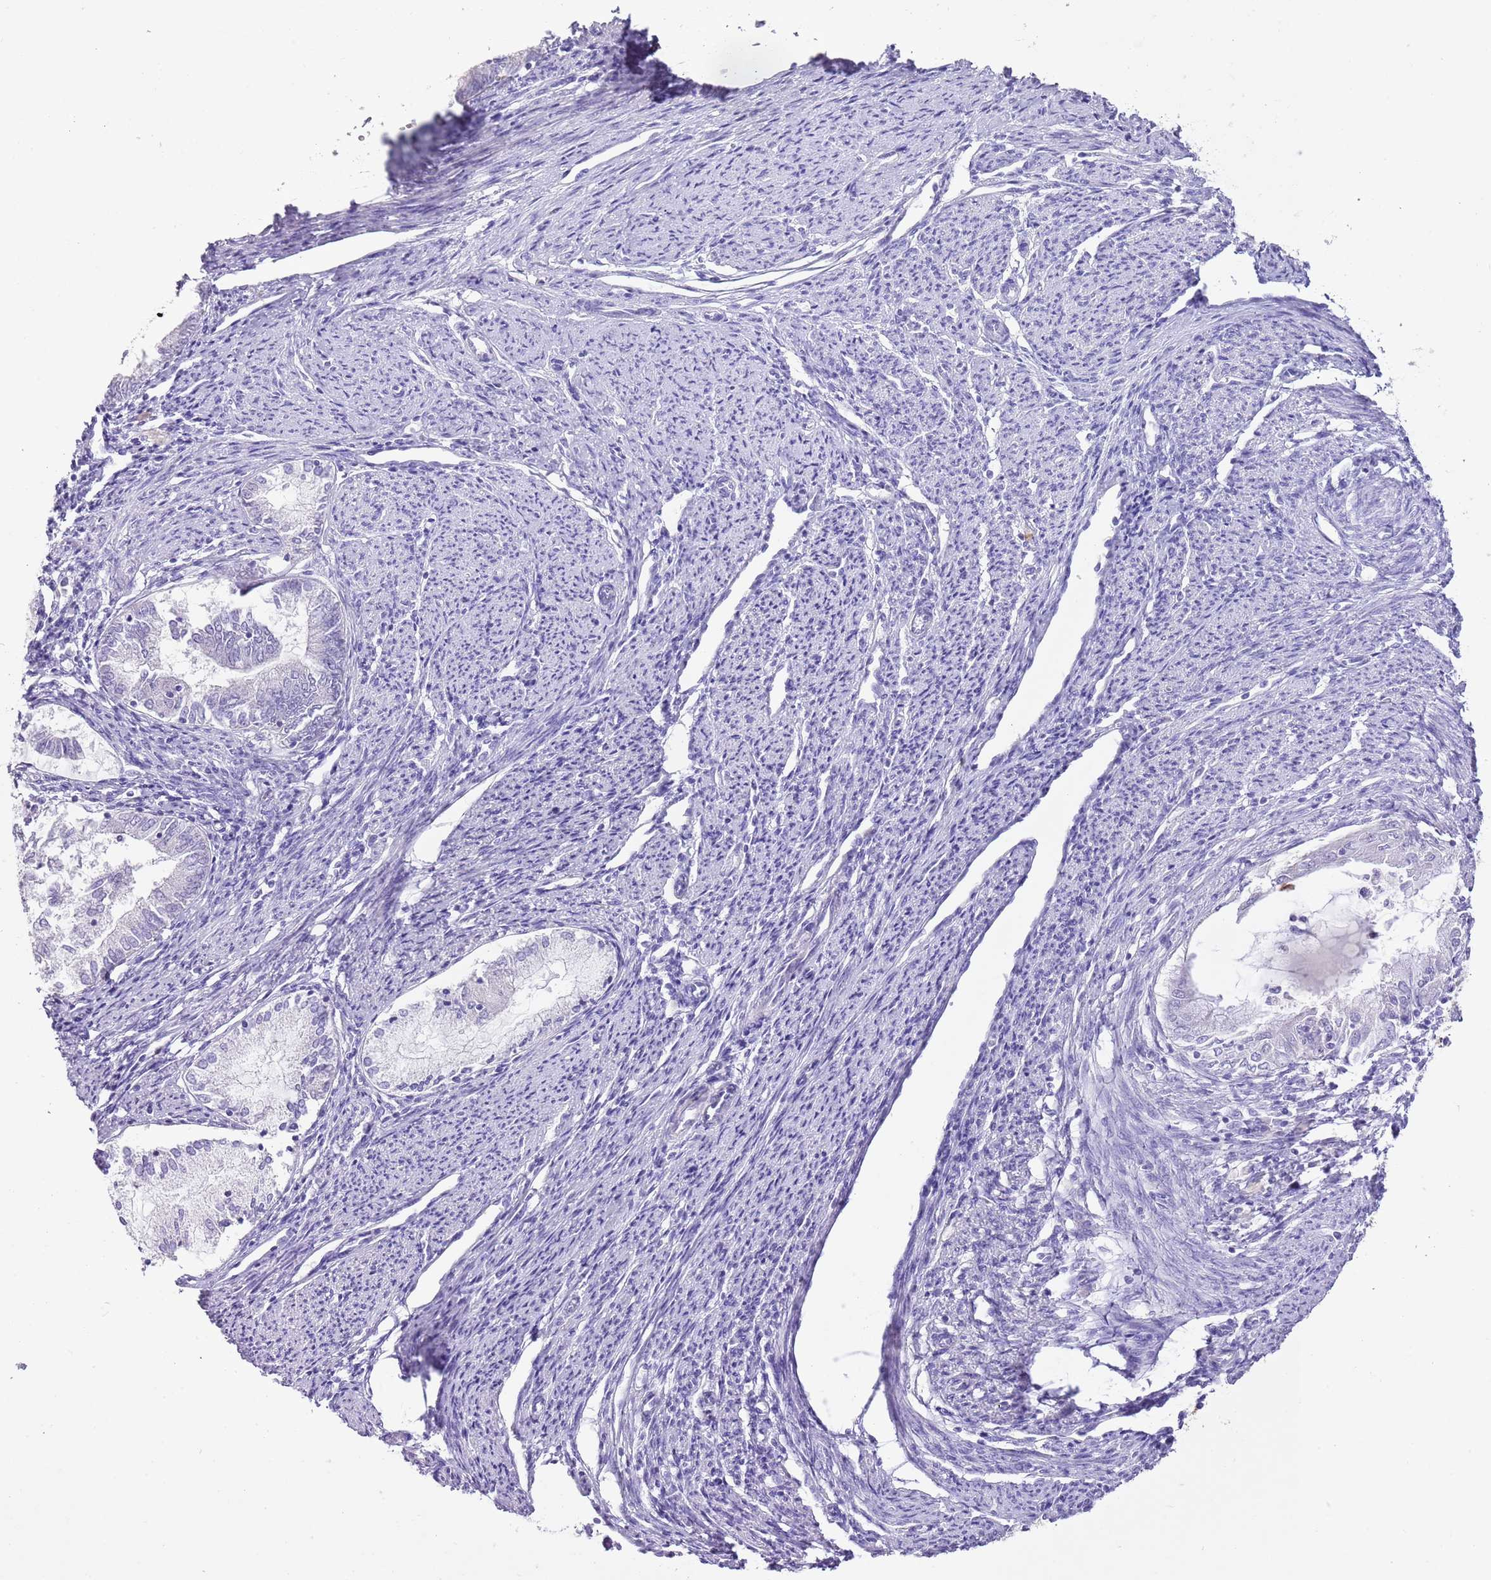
{"staining": {"intensity": "negative", "quantity": "none", "location": "none"}, "tissue": "endometrial cancer", "cell_type": "Tumor cells", "image_type": "cancer", "snomed": [{"axis": "morphology", "description": "Adenocarcinoma, NOS"}, {"axis": "topography", "description": "Endometrium"}], "caption": "High magnification brightfield microscopy of endometrial cancer (adenocarcinoma) stained with DAB (3,3'-diaminobenzidine) (brown) and counterstained with hematoxylin (blue): tumor cells show no significant positivity. (DAB (3,3'-diaminobenzidine) immunohistochemistry (IHC) with hematoxylin counter stain).", "gene": "XPO7", "patient": {"sex": "female", "age": 79}}